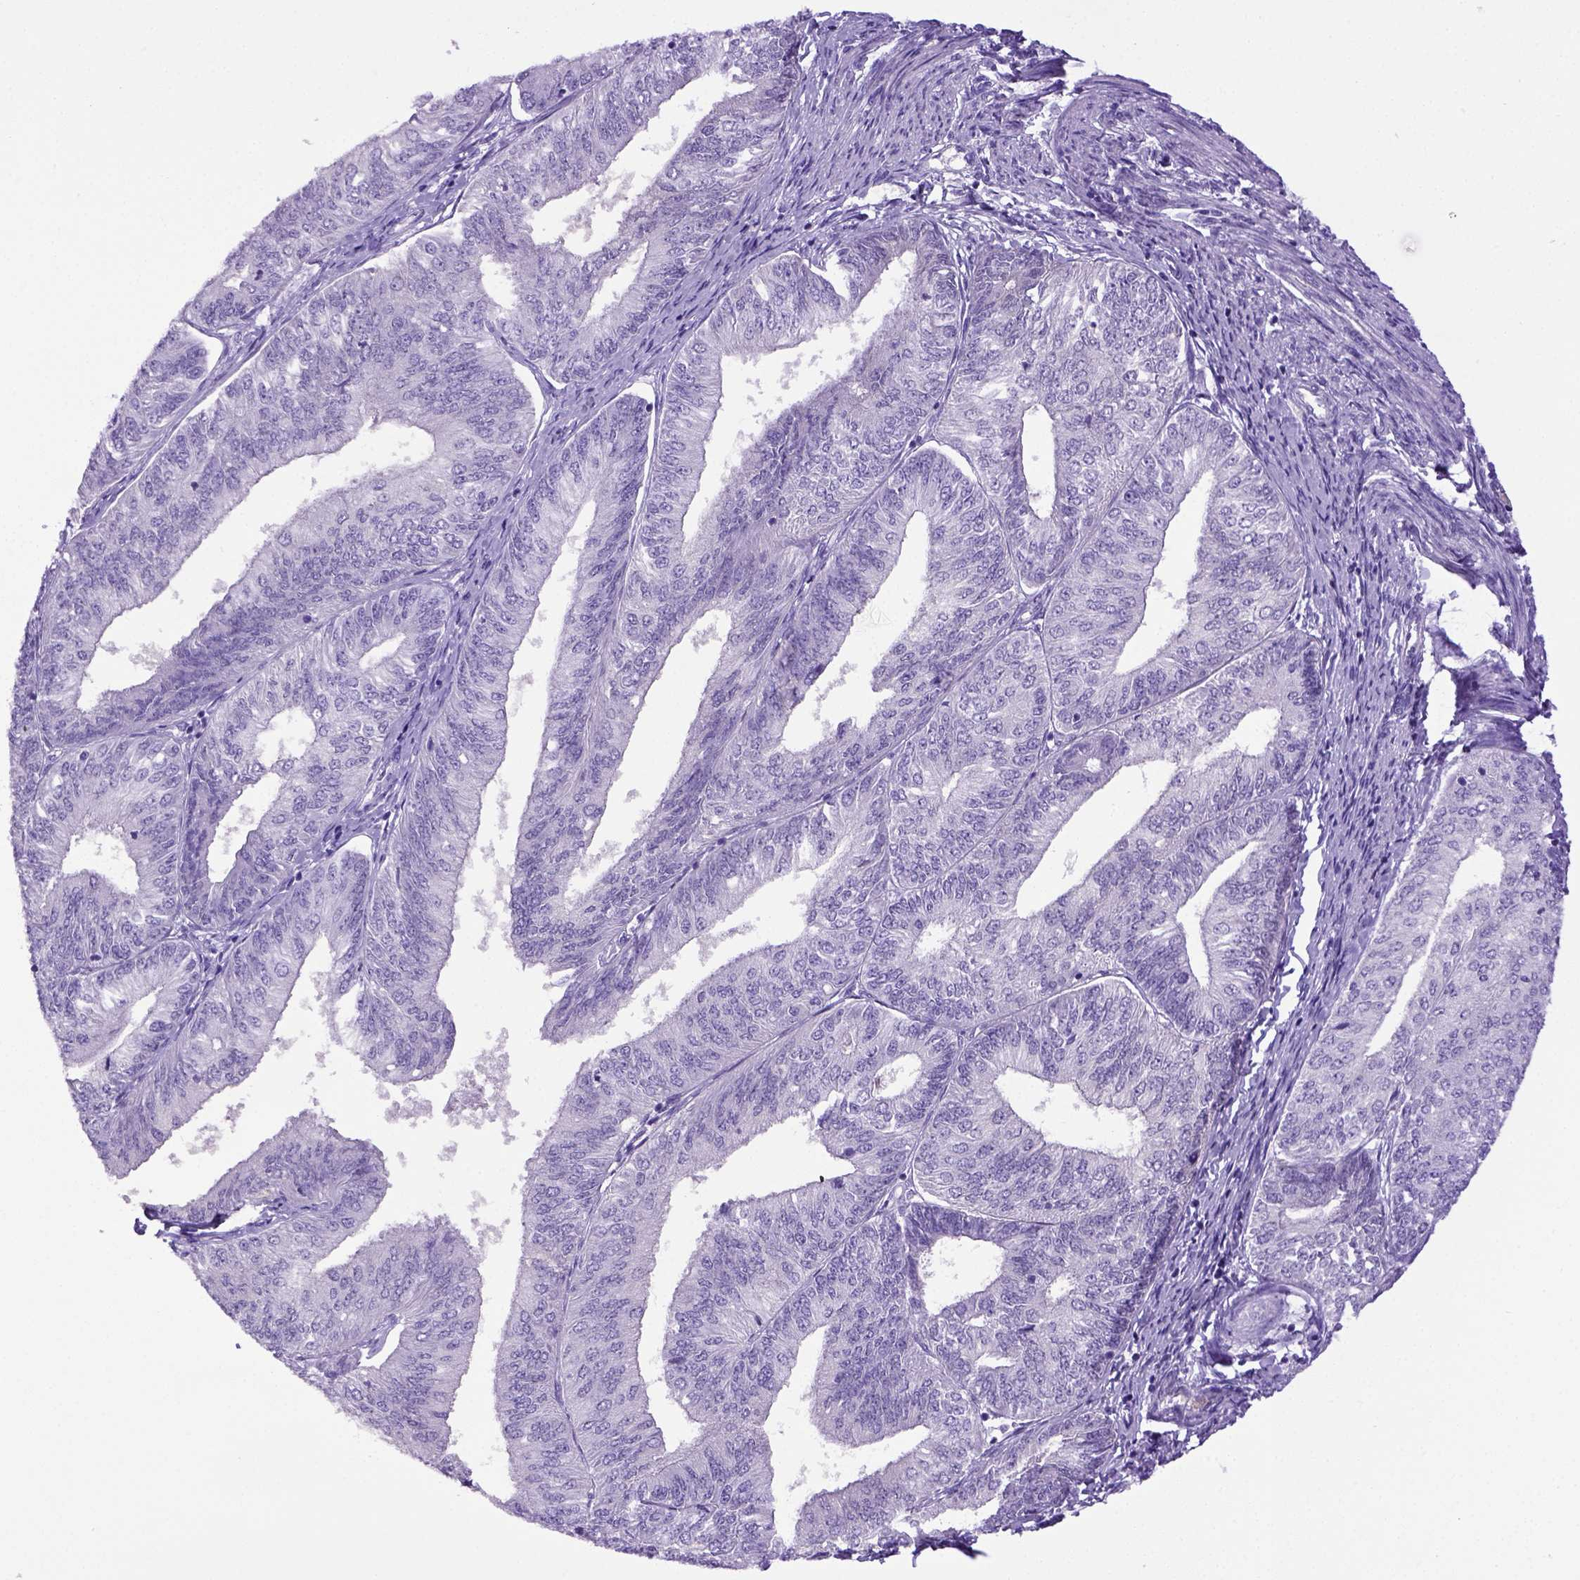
{"staining": {"intensity": "negative", "quantity": "none", "location": "none"}, "tissue": "endometrial cancer", "cell_type": "Tumor cells", "image_type": "cancer", "snomed": [{"axis": "morphology", "description": "Adenocarcinoma, NOS"}, {"axis": "topography", "description": "Endometrium"}], "caption": "There is no significant expression in tumor cells of endometrial cancer (adenocarcinoma).", "gene": "ITIH4", "patient": {"sex": "female", "age": 58}}